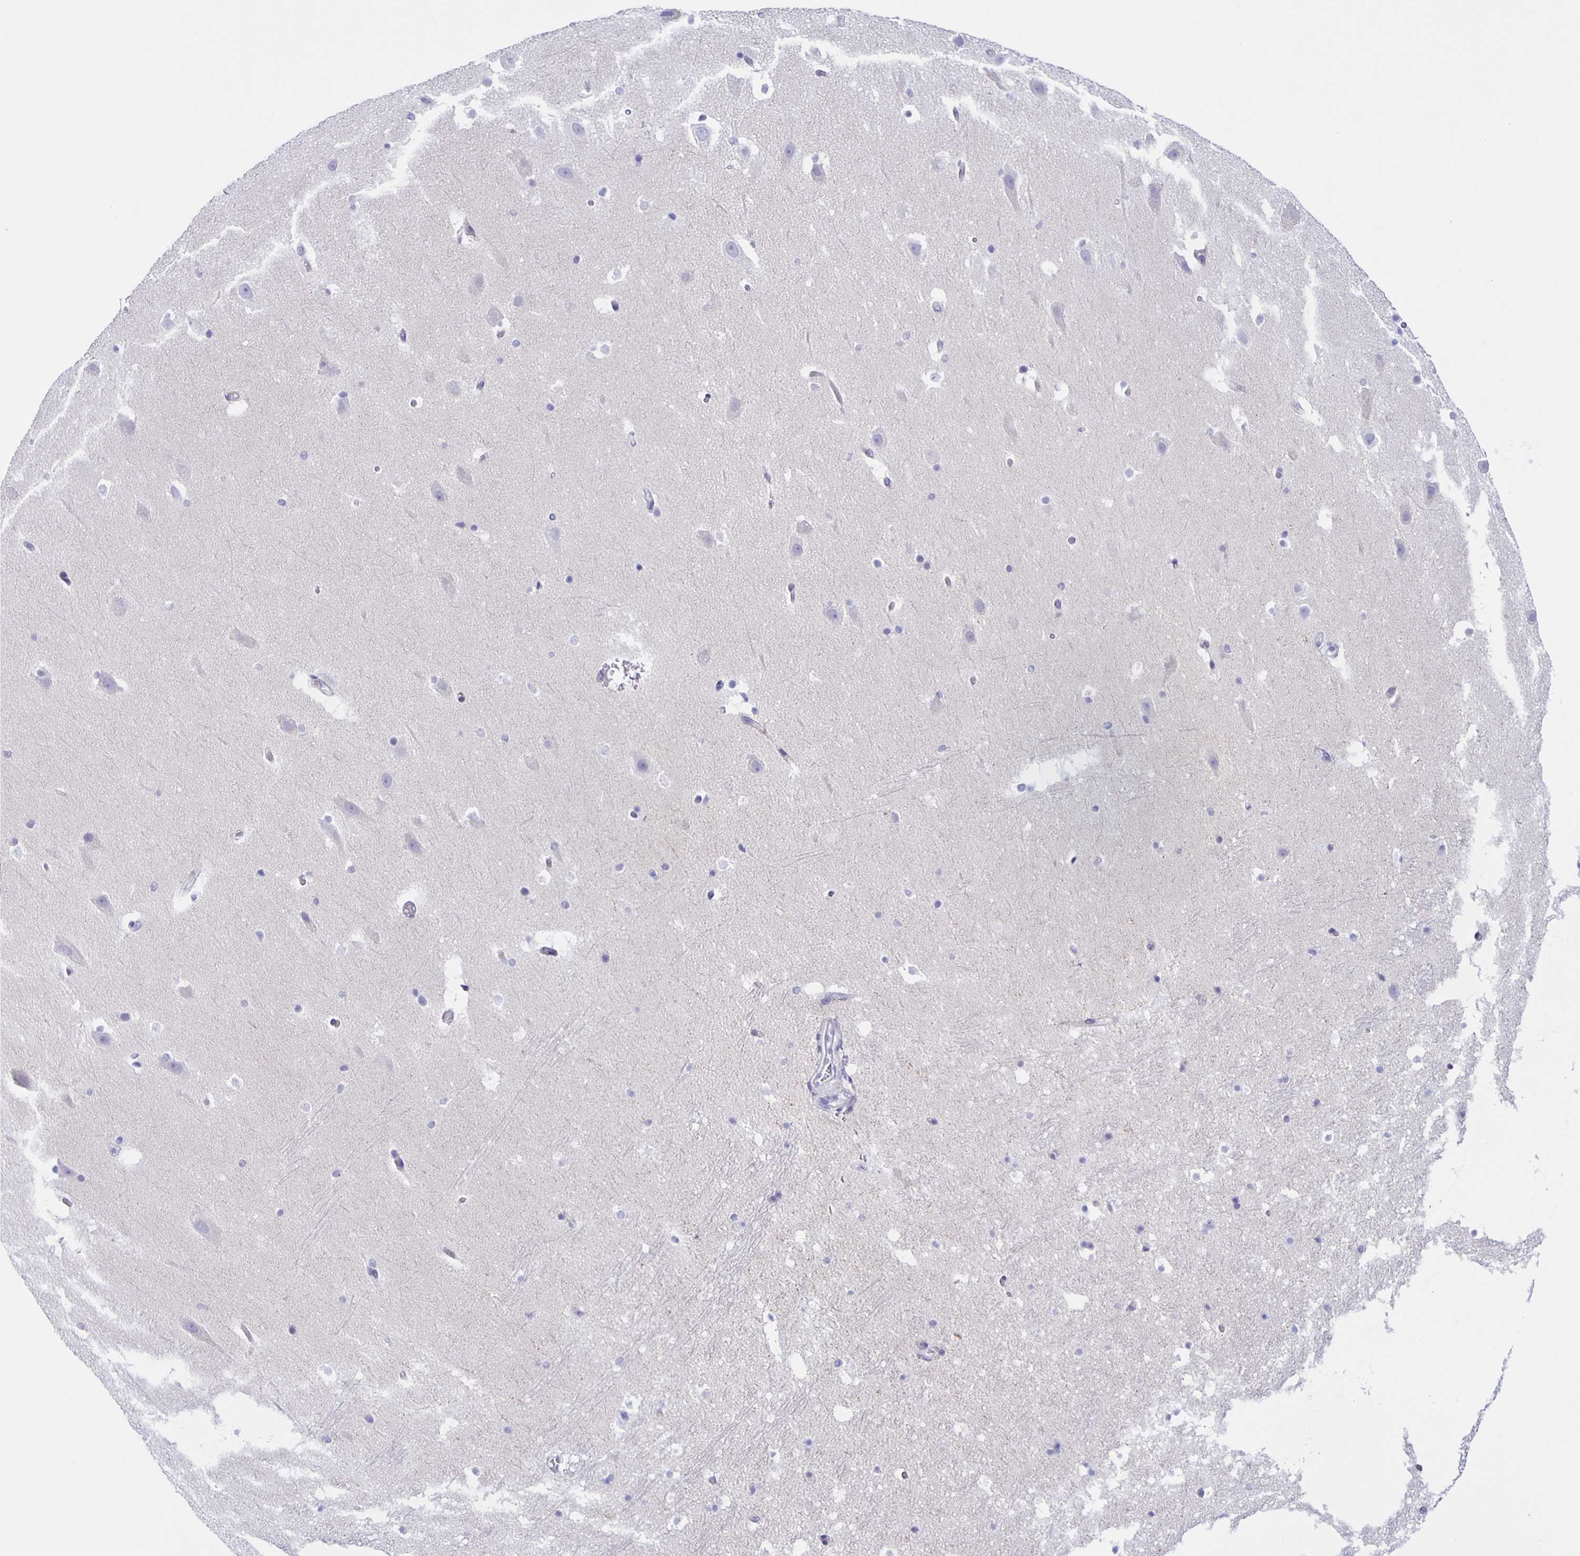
{"staining": {"intensity": "negative", "quantity": "none", "location": "none"}, "tissue": "hippocampus", "cell_type": "Glial cells", "image_type": "normal", "snomed": [{"axis": "morphology", "description": "Normal tissue, NOS"}, {"axis": "topography", "description": "Hippocampus"}], "caption": "This is an immunohistochemistry (IHC) histopathology image of unremarkable human hippocampus. There is no expression in glial cells.", "gene": "AQP6", "patient": {"sex": "male", "age": 26}}